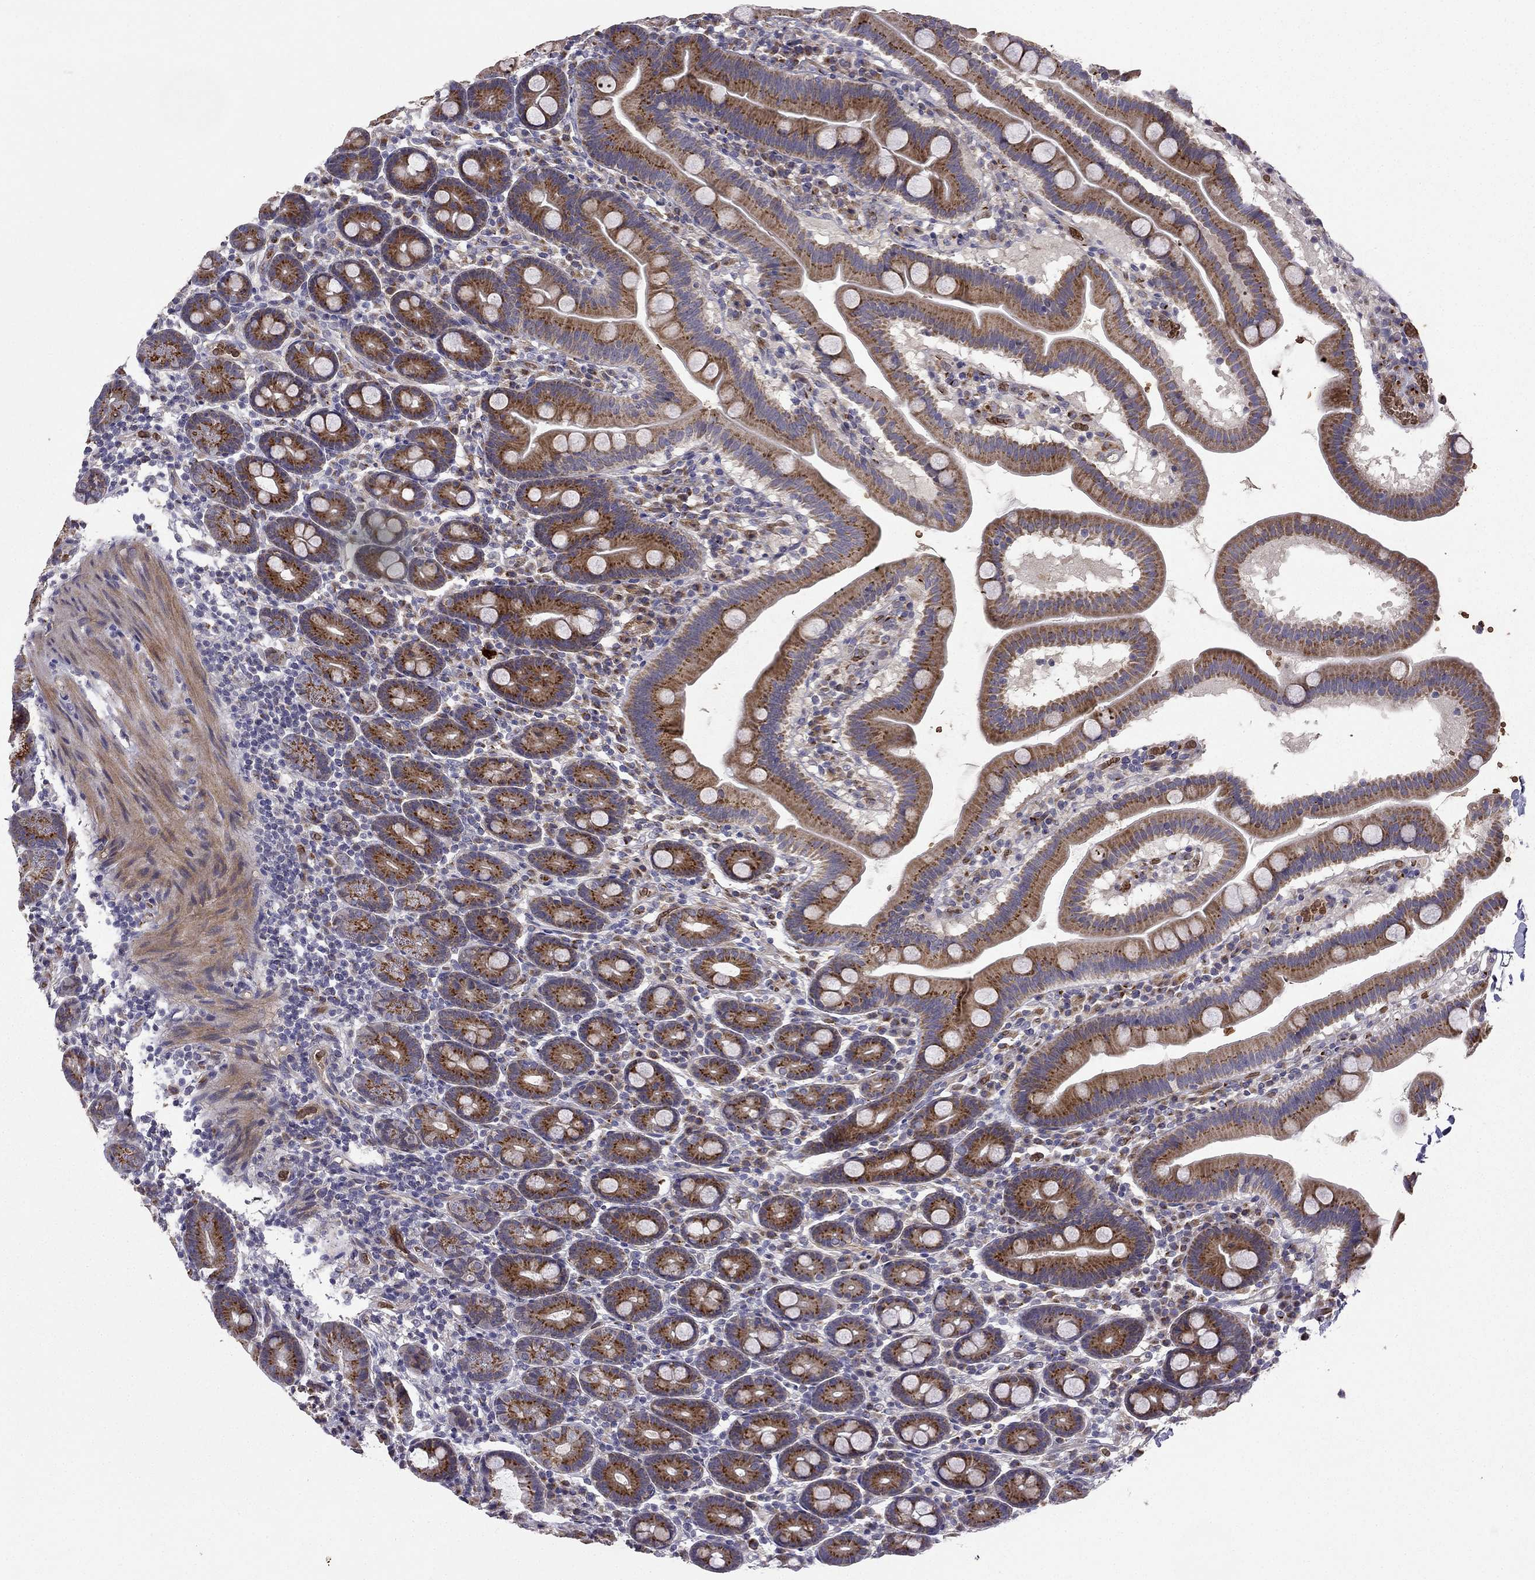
{"staining": {"intensity": "strong", "quantity": ">75%", "location": "cytoplasmic/membranous"}, "tissue": "duodenum", "cell_type": "Glandular cells", "image_type": "normal", "snomed": [{"axis": "morphology", "description": "Normal tissue, NOS"}, {"axis": "topography", "description": "Duodenum"}], "caption": "A histopathology image of duodenum stained for a protein displays strong cytoplasmic/membranous brown staining in glandular cells. The protein of interest is shown in brown color, while the nuclei are stained blue.", "gene": "B4GALT7", "patient": {"sex": "male", "age": 59}}